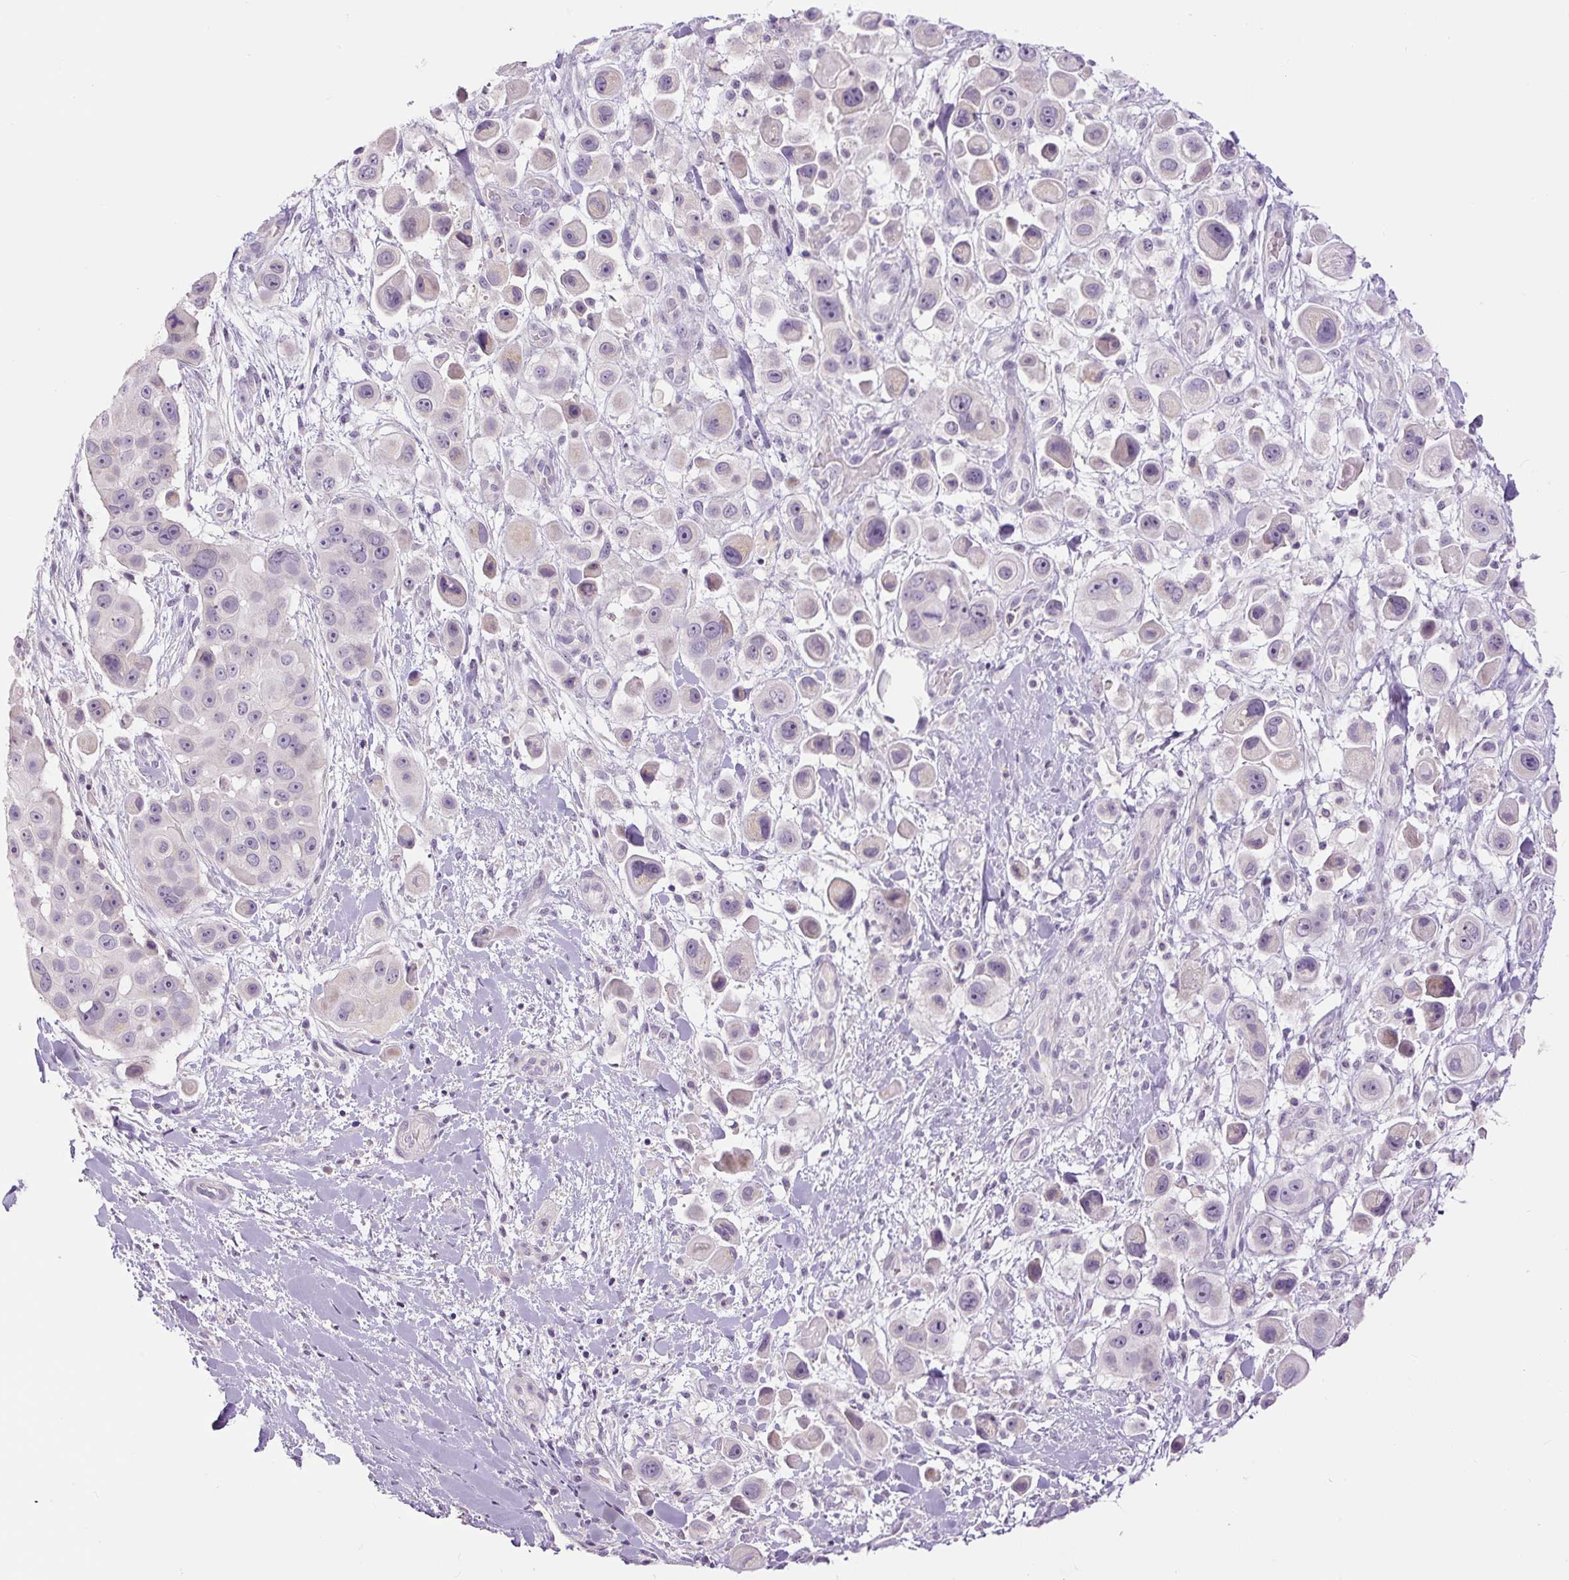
{"staining": {"intensity": "negative", "quantity": "none", "location": "none"}, "tissue": "skin cancer", "cell_type": "Tumor cells", "image_type": "cancer", "snomed": [{"axis": "morphology", "description": "Squamous cell carcinoma, NOS"}, {"axis": "topography", "description": "Skin"}], "caption": "Tumor cells show no significant positivity in skin squamous cell carcinoma.", "gene": "FABP7", "patient": {"sex": "male", "age": 67}}